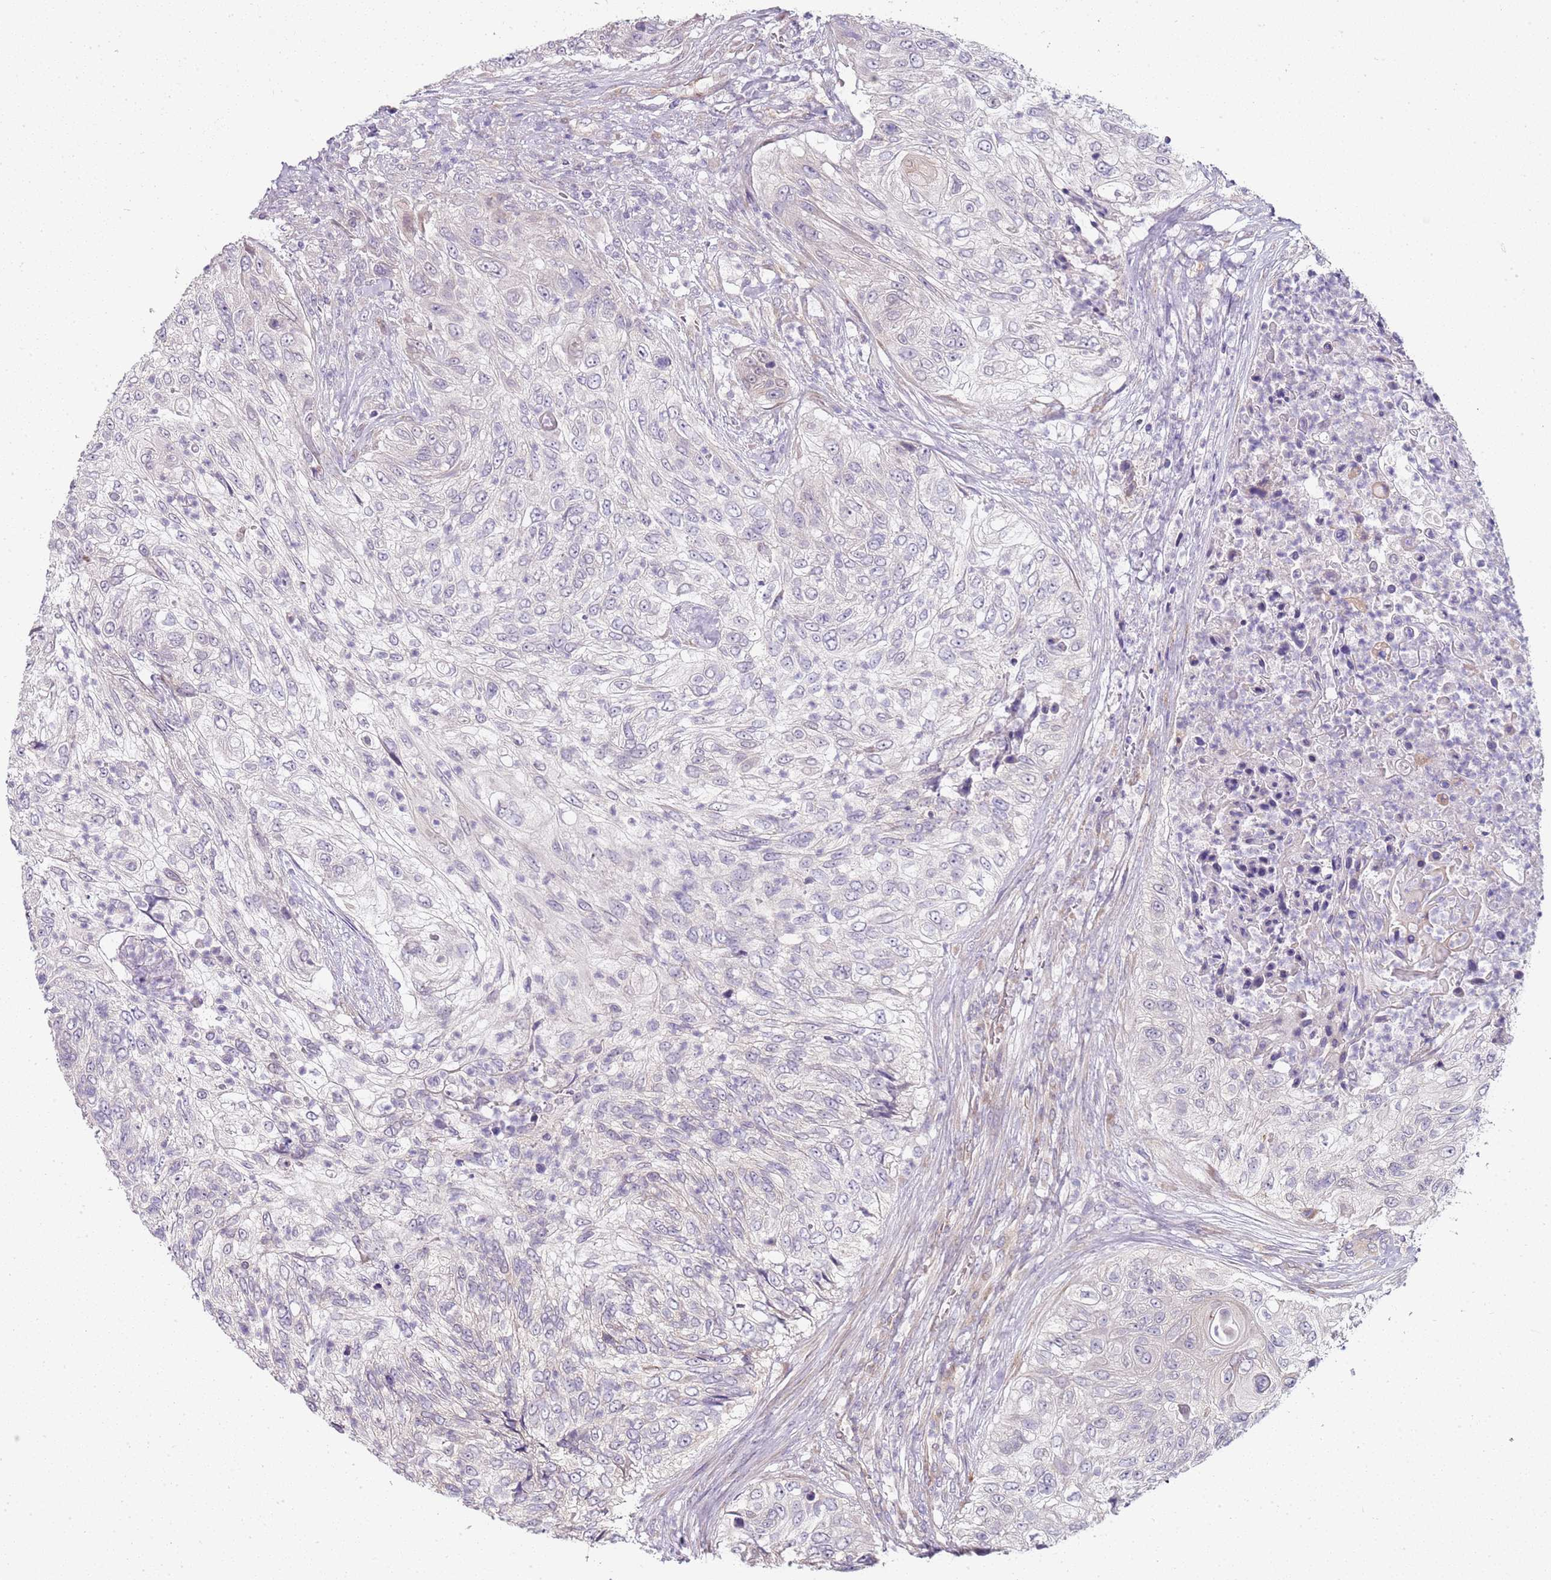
{"staining": {"intensity": "negative", "quantity": "none", "location": "none"}, "tissue": "urothelial cancer", "cell_type": "Tumor cells", "image_type": "cancer", "snomed": [{"axis": "morphology", "description": "Urothelial carcinoma, High grade"}, {"axis": "topography", "description": "Urinary bladder"}], "caption": "This image is of urothelial cancer stained with IHC to label a protein in brown with the nuclei are counter-stained blue. There is no expression in tumor cells. (DAB (3,3'-diaminobenzidine) immunohistochemistry (IHC) with hematoxylin counter stain).", "gene": "TBC1D9", "patient": {"sex": "female", "age": 60}}